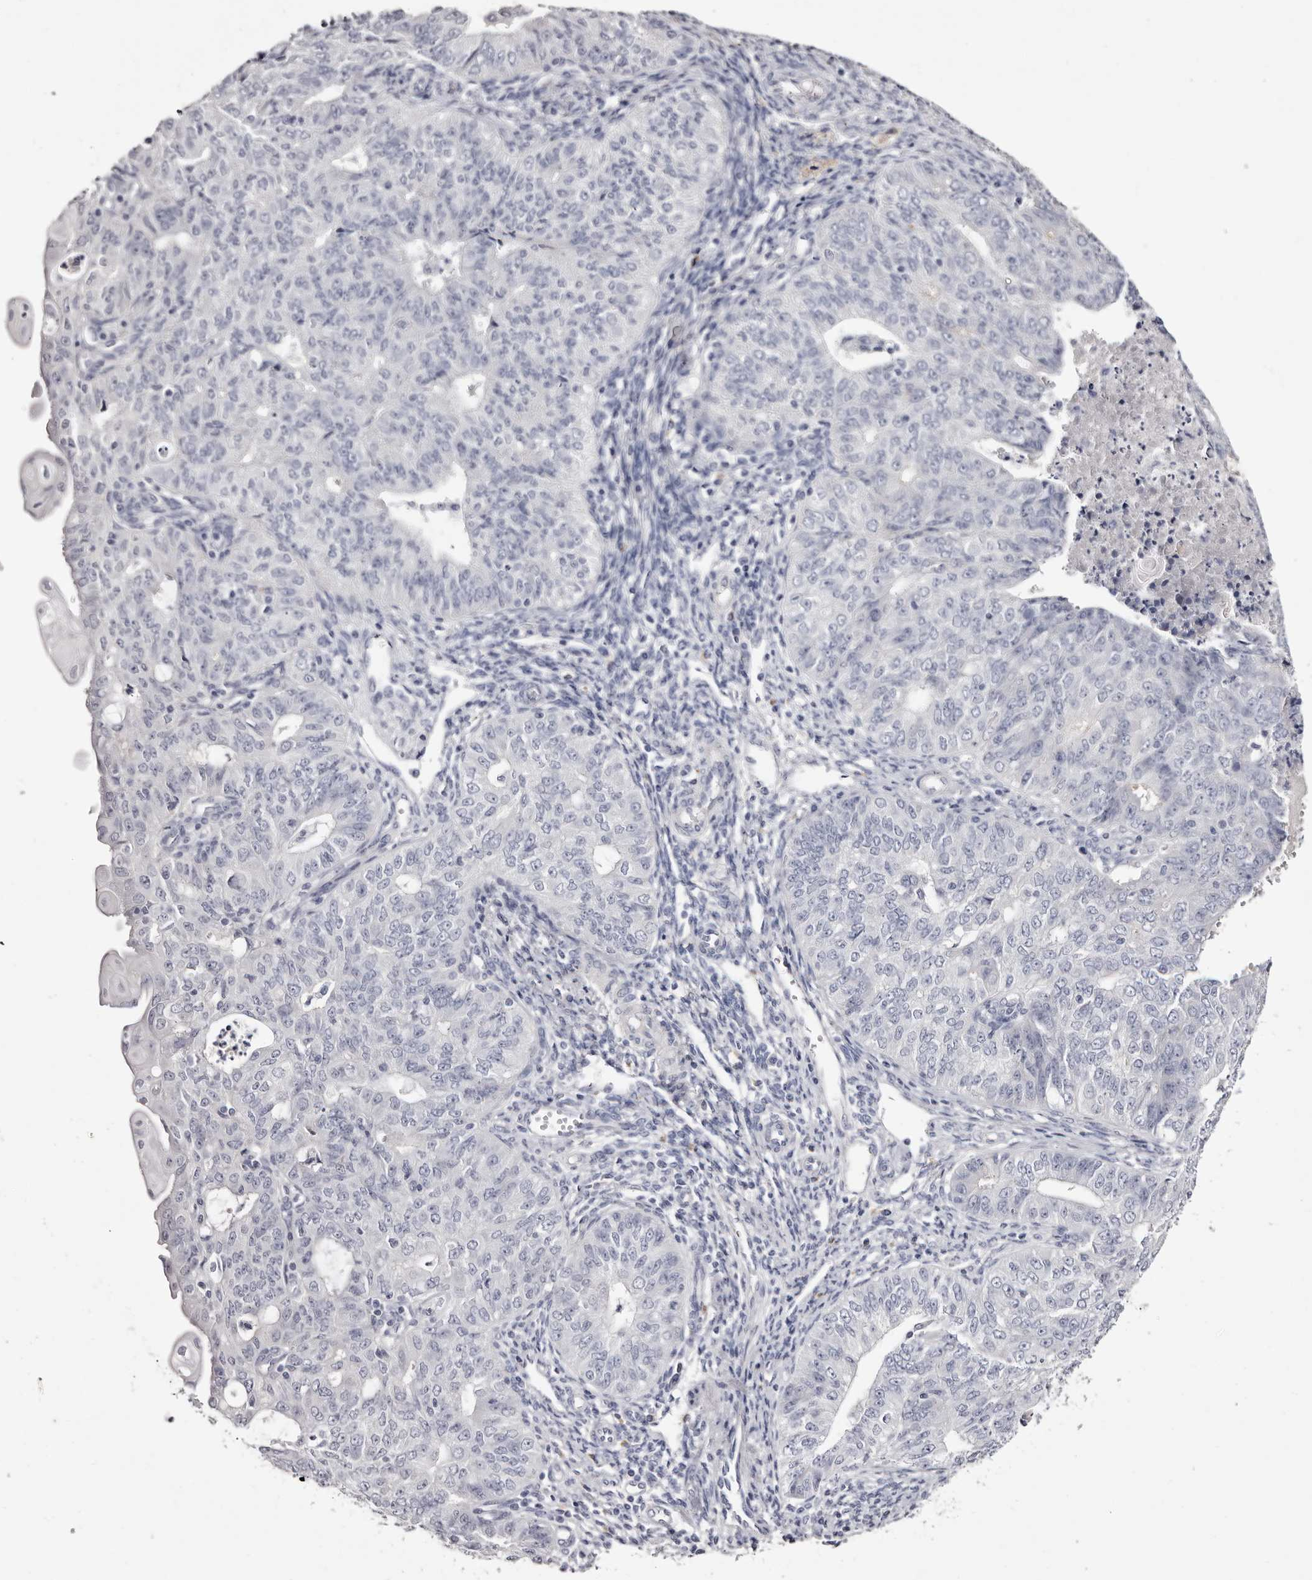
{"staining": {"intensity": "negative", "quantity": "none", "location": "none"}, "tissue": "endometrial cancer", "cell_type": "Tumor cells", "image_type": "cancer", "snomed": [{"axis": "morphology", "description": "Adenocarcinoma, NOS"}, {"axis": "topography", "description": "Endometrium"}], "caption": "High magnification brightfield microscopy of endometrial cancer stained with DAB (brown) and counterstained with hematoxylin (blue): tumor cells show no significant positivity. (Stains: DAB immunohistochemistry with hematoxylin counter stain, Microscopy: brightfield microscopy at high magnification).", "gene": "CA6", "patient": {"sex": "female", "age": 32}}